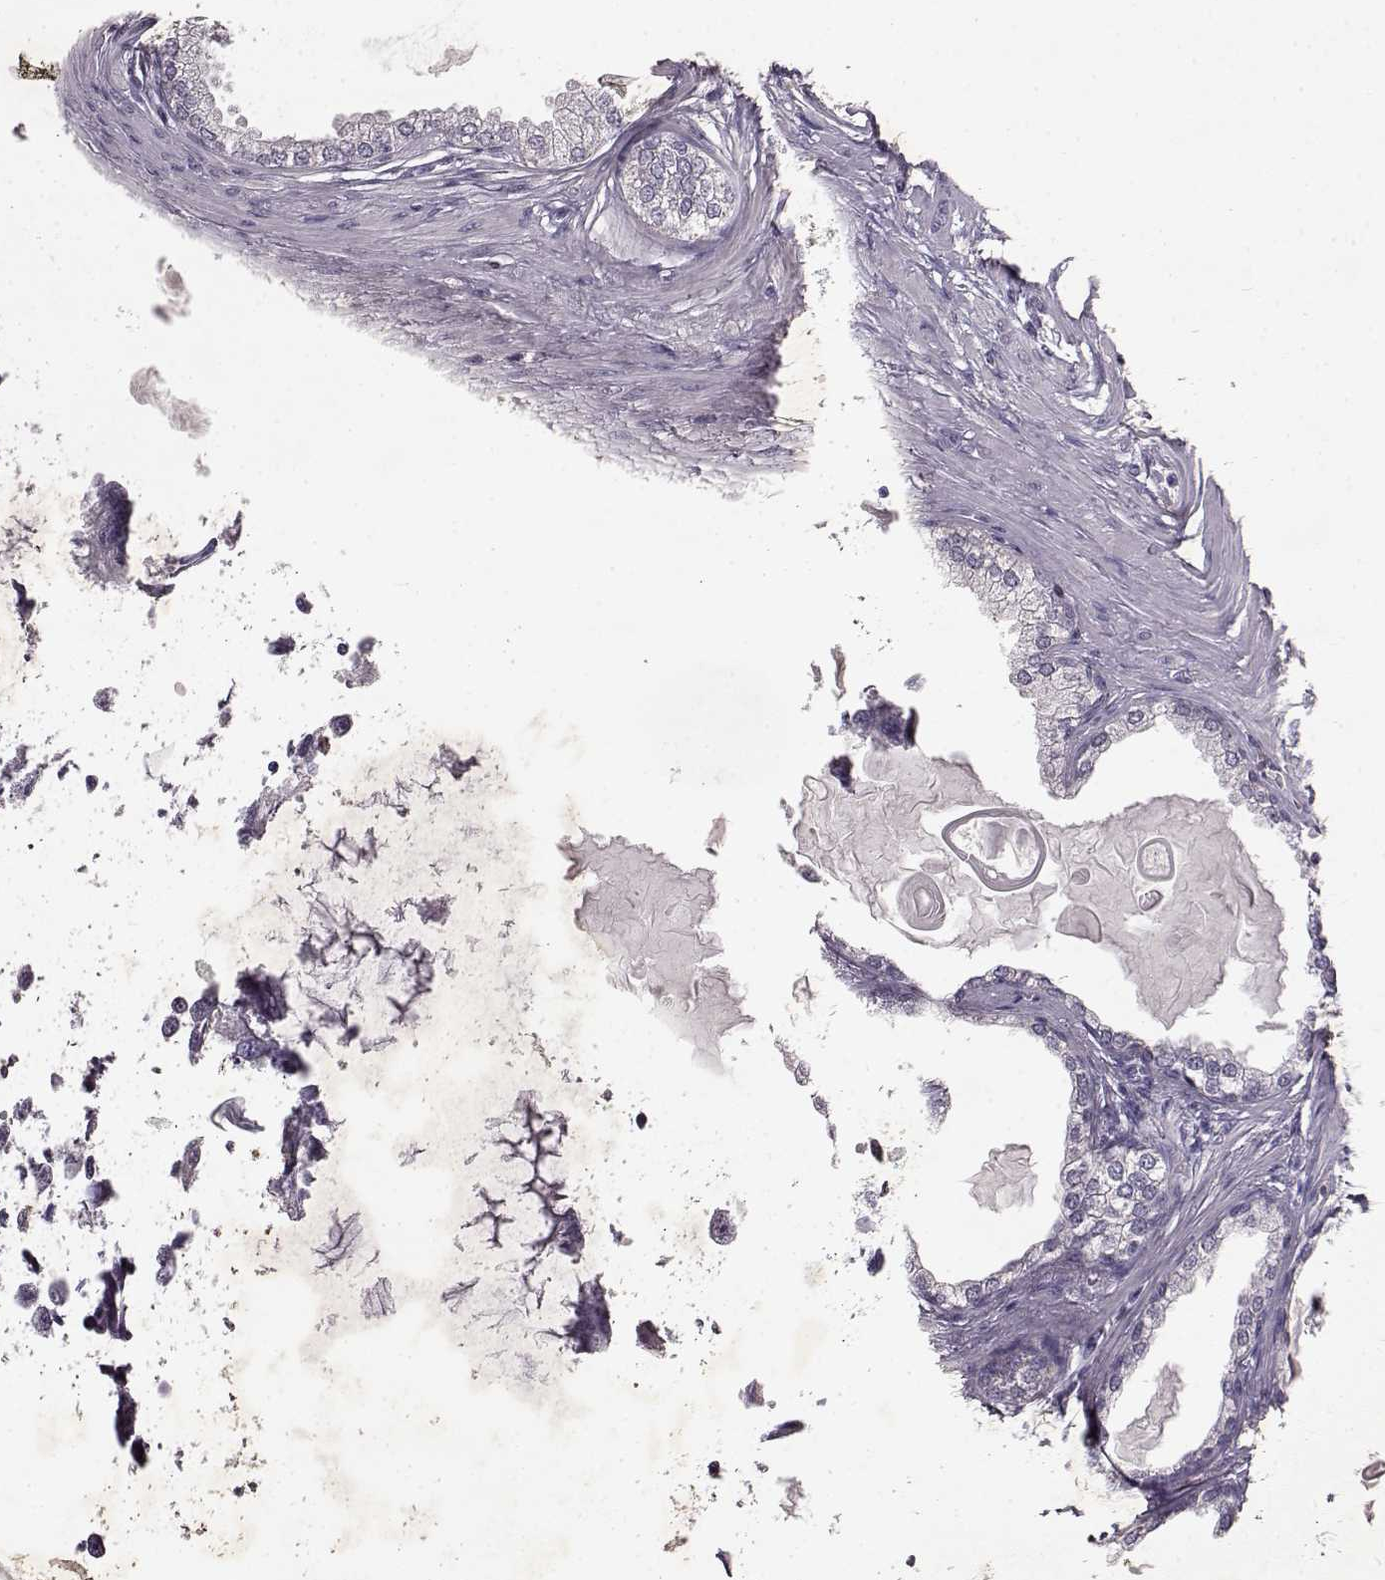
{"staining": {"intensity": "negative", "quantity": "none", "location": "none"}, "tissue": "prostate cancer", "cell_type": "Tumor cells", "image_type": "cancer", "snomed": [{"axis": "morphology", "description": "Normal tissue, NOS"}, {"axis": "morphology", "description": "Adenocarcinoma, High grade"}, {"axis": "topography", "description": "Prostate"}], "caption": "This image is of prostate high-grade adenocarcinoma stained with IHC to label a protein in brown with the nuclei are counter-stained blue. There is no expression in tumor cells.", "gene": "SPAG17", "patient": {"sex": "male", "age": 83}}